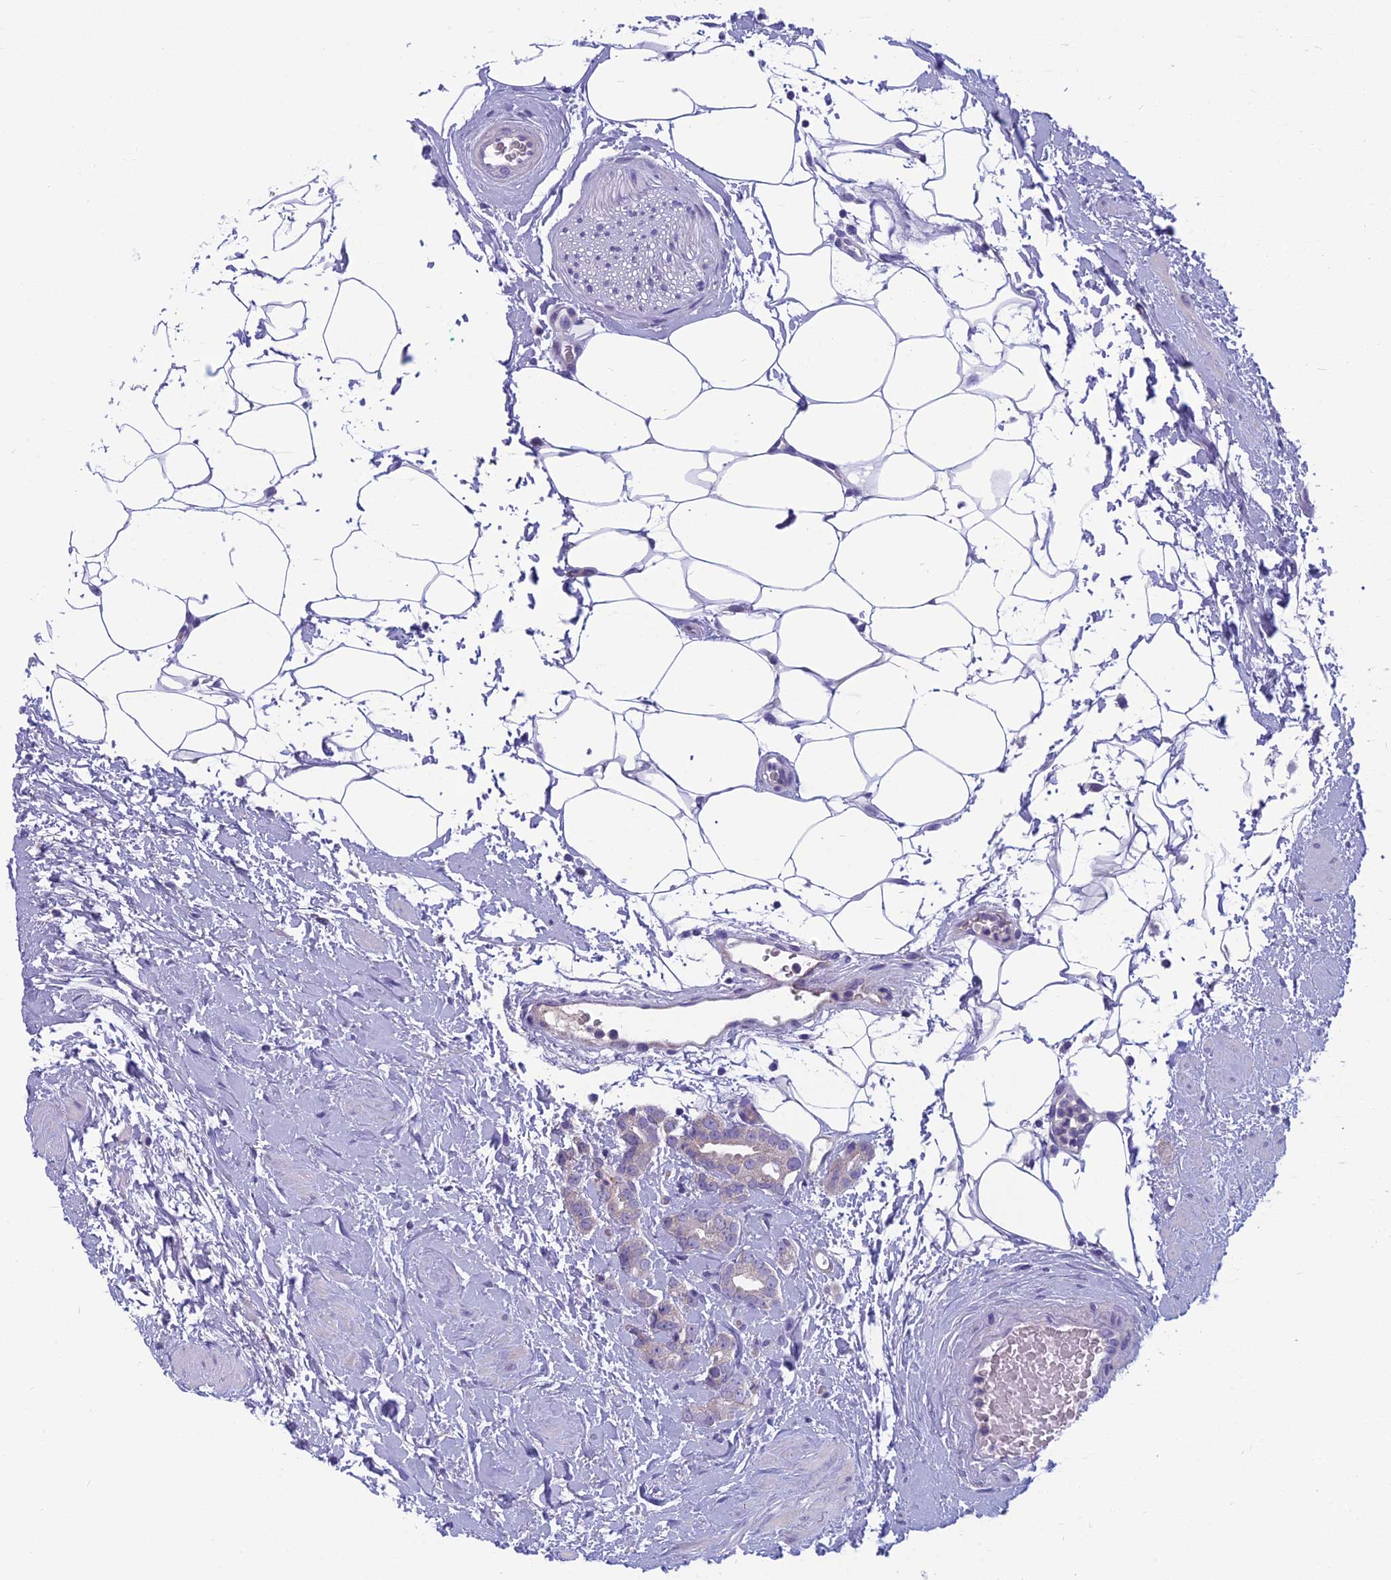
{"staining": {"intensity": "negative", "quantity": "none", "location": "none"}, "tissue": "prostate cancer", "cell_type": "Tumor cells", "image_type": "cancer", "snomed": [{"axis": "morphology", "description": "Adenocarcinoma, High grade"}, {"axis": "topography", "description": "Prostate"}], "caption": "Prostate cancer (adenocarcinoma (high-grade)) was stained to show a protein in brown. There is no significant expression in tumor cells.", "gene": "RBM41", "patient": {"sex": "male", "age": 63}}